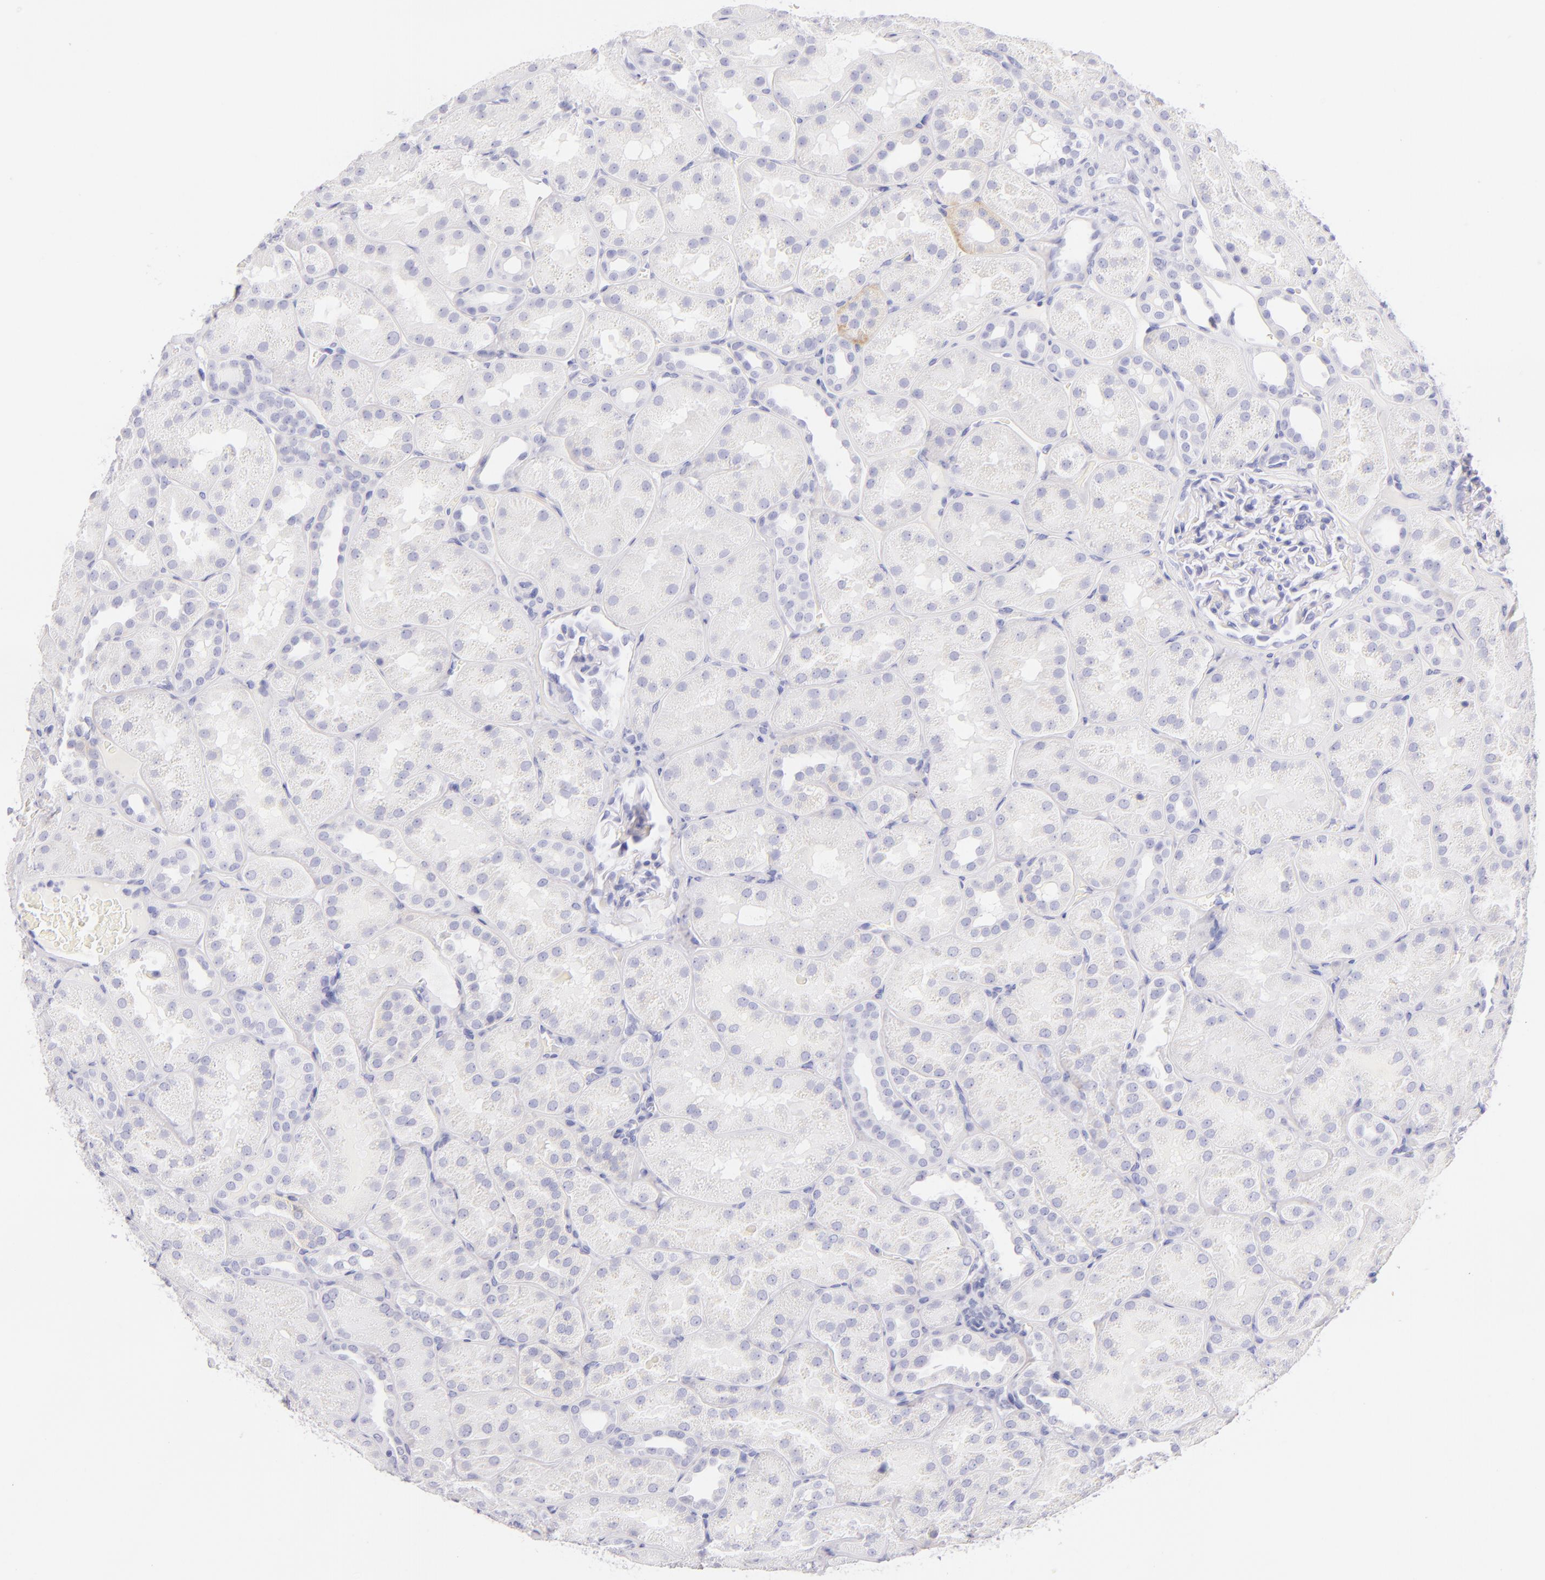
{"staining": {"intensity": "negative", "quantity": "none", "location": "none"}, "tissue": "kidney", "cell_type": "Cells in glomeruli", "image_type": "normal", "snomed": [{"axis": "morphology", "description": "Normal tissue, NOS"}, {"axis": "topography", "description": "Kidney"}], "caption": "Protein analysis of unremarkable kidney shows no significant staining in cells in glomeruli. Nuclei are stained in blue.", "gene": "SDC1", "patient": {"sex": "male", "age": 28}}